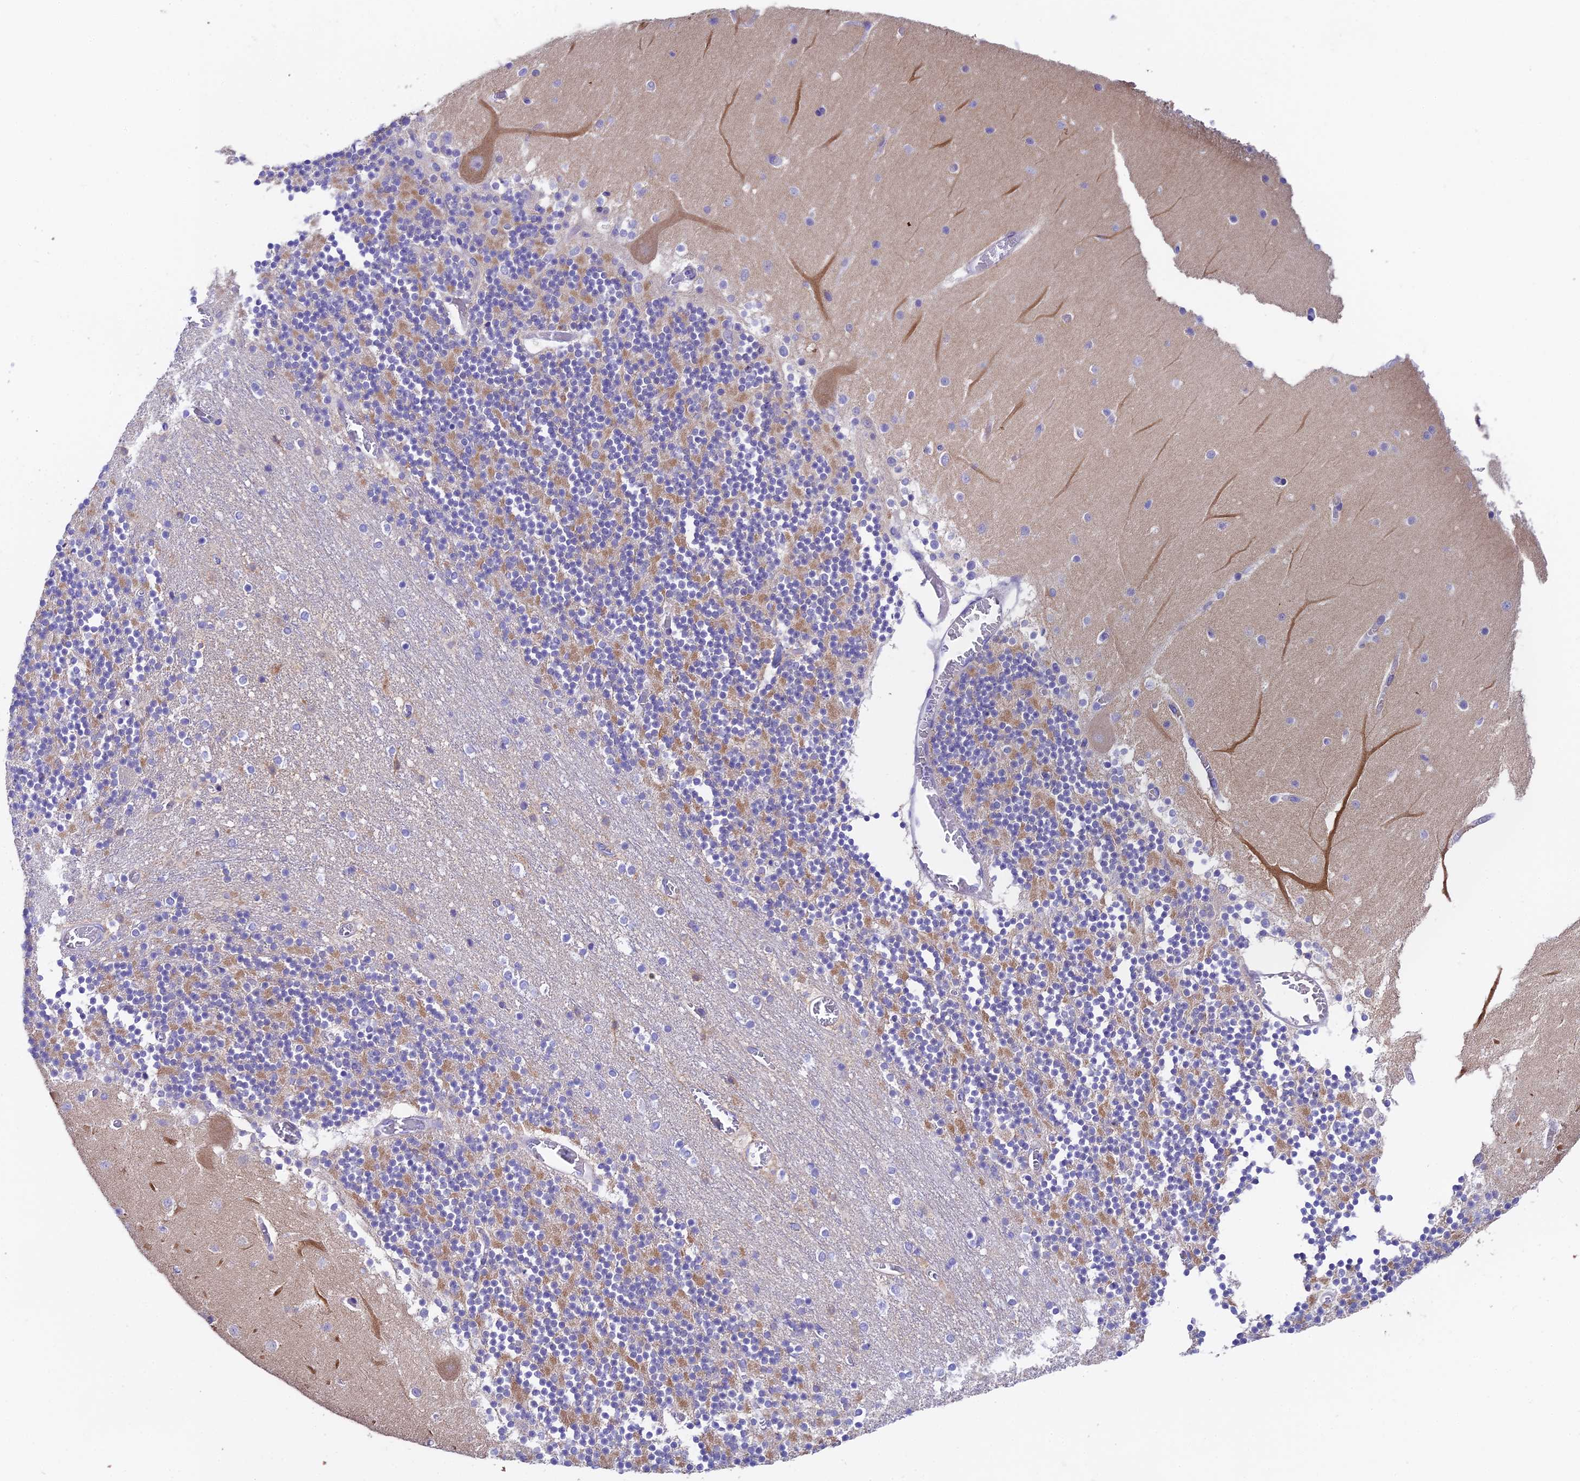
{"staining": {"intensity": "moderate", "quantity": "<25%", "location": "cytoplasmic/membranous"}, "tissue": "cerebellum", "cell_type": "Cells in granular layer", "image_type": "normal", "snomed": [{"axis": "morphology", "description": "Normal tissue, NOS"}, {"axis": "topography", "description": "Cerebellum"}], "caption": "There is low levels of moderate cytoplasmic/membranous expression in cells in granular layer of benign cerebellum, as demonstrated by immunohistochemical staining (brown color).", "gene": "DUSP29", "patient": {"sex": "female", "age": 28}}